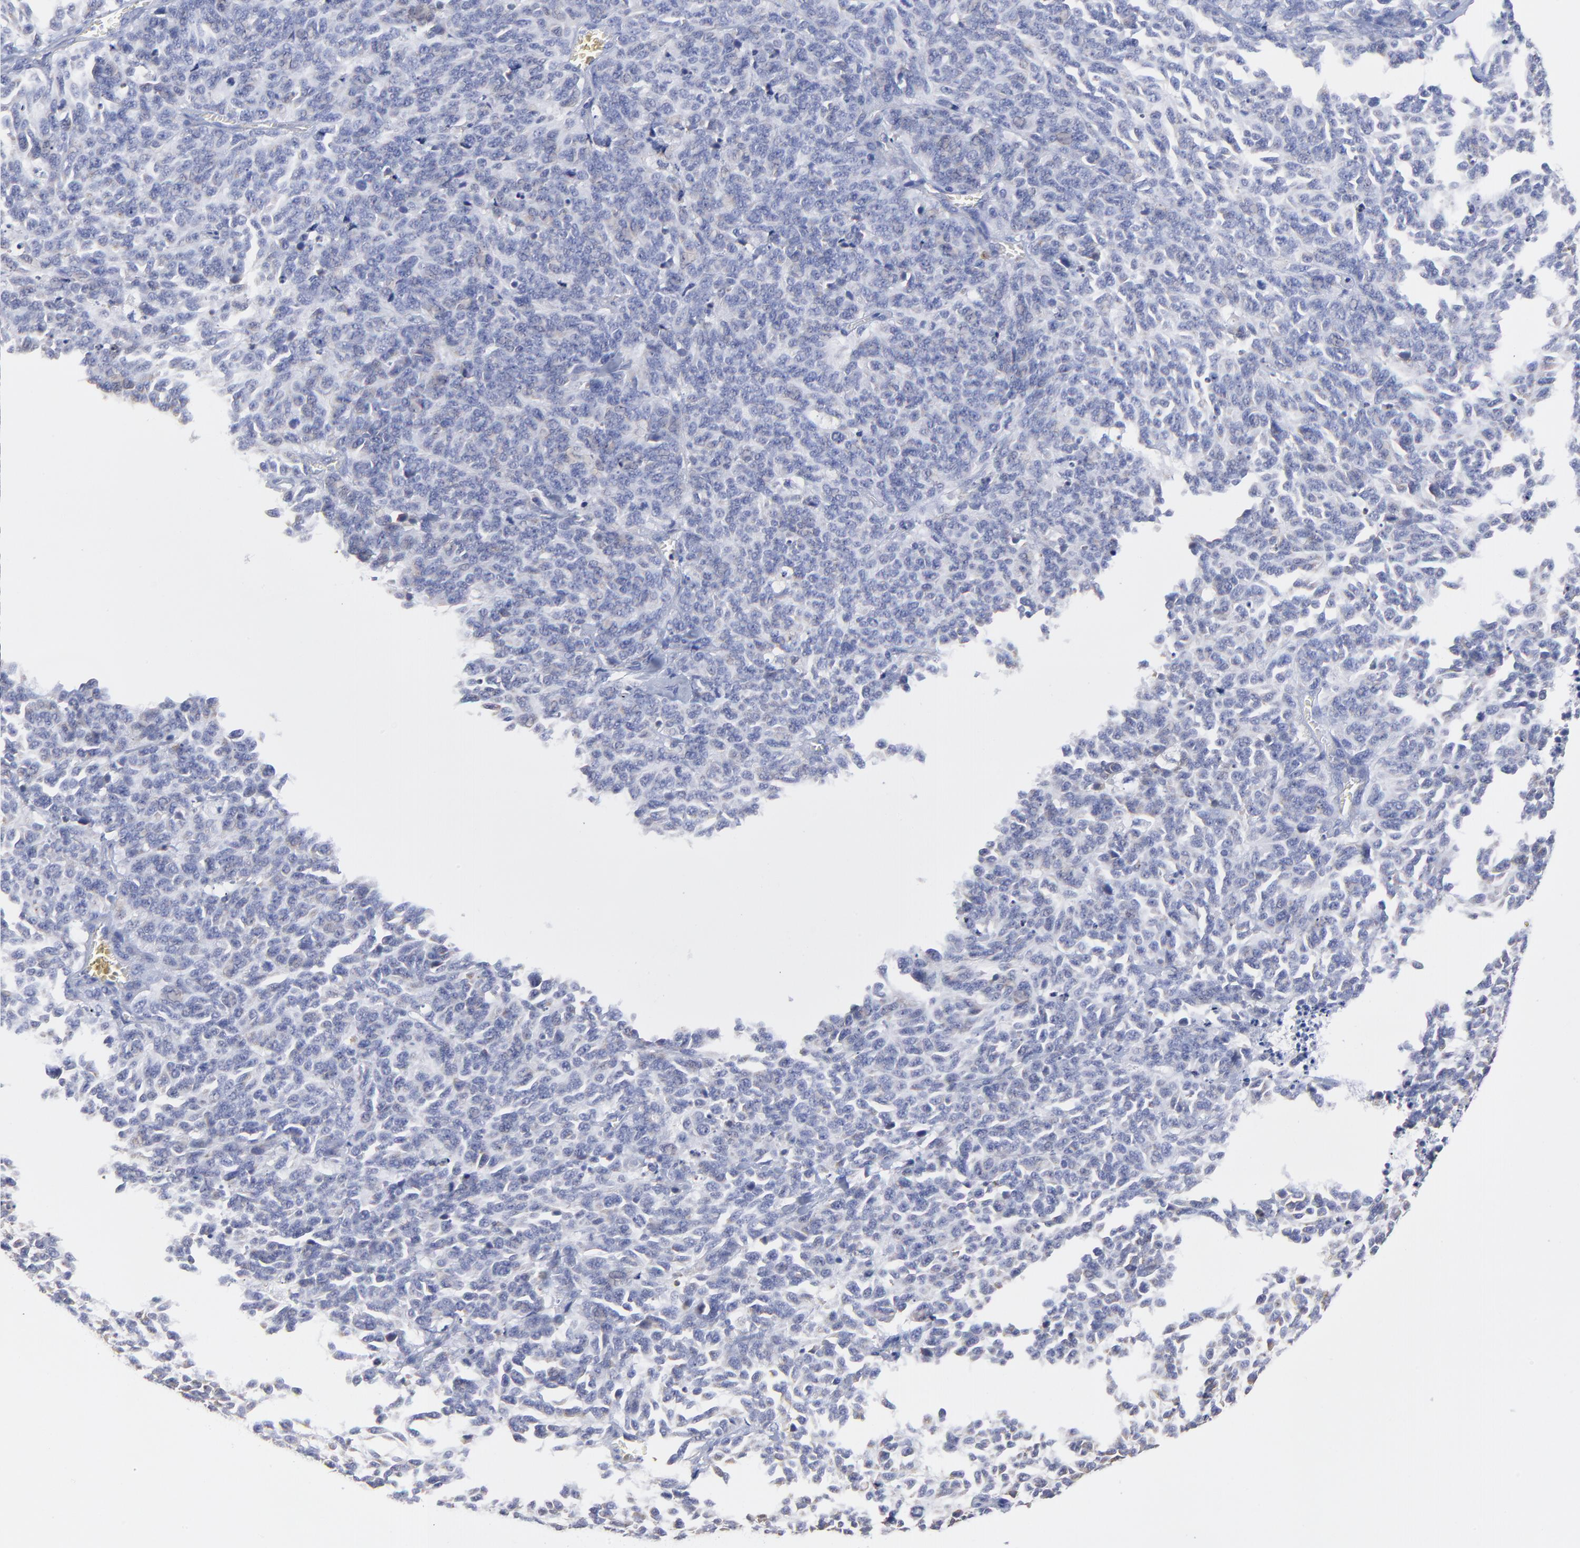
{"staining": {"intensity": "negative", "quantity": "none", "location": "none"}, "tissue": "lung cancer", "cell_type": "Tumor cells", "image_type": "cancer", "snomed": [{"axis": "morphology", "description": "Neoplasm, malignant, NOS"}, {"axis": "topography", "description": "Lung"}], "caption": "This is an IHC histopathology image of human neoplasm (malignant) (lung). There is no staining in tumor cells.", "gene": "LAX1", "patient": {"sex": "female", "age": 58}}